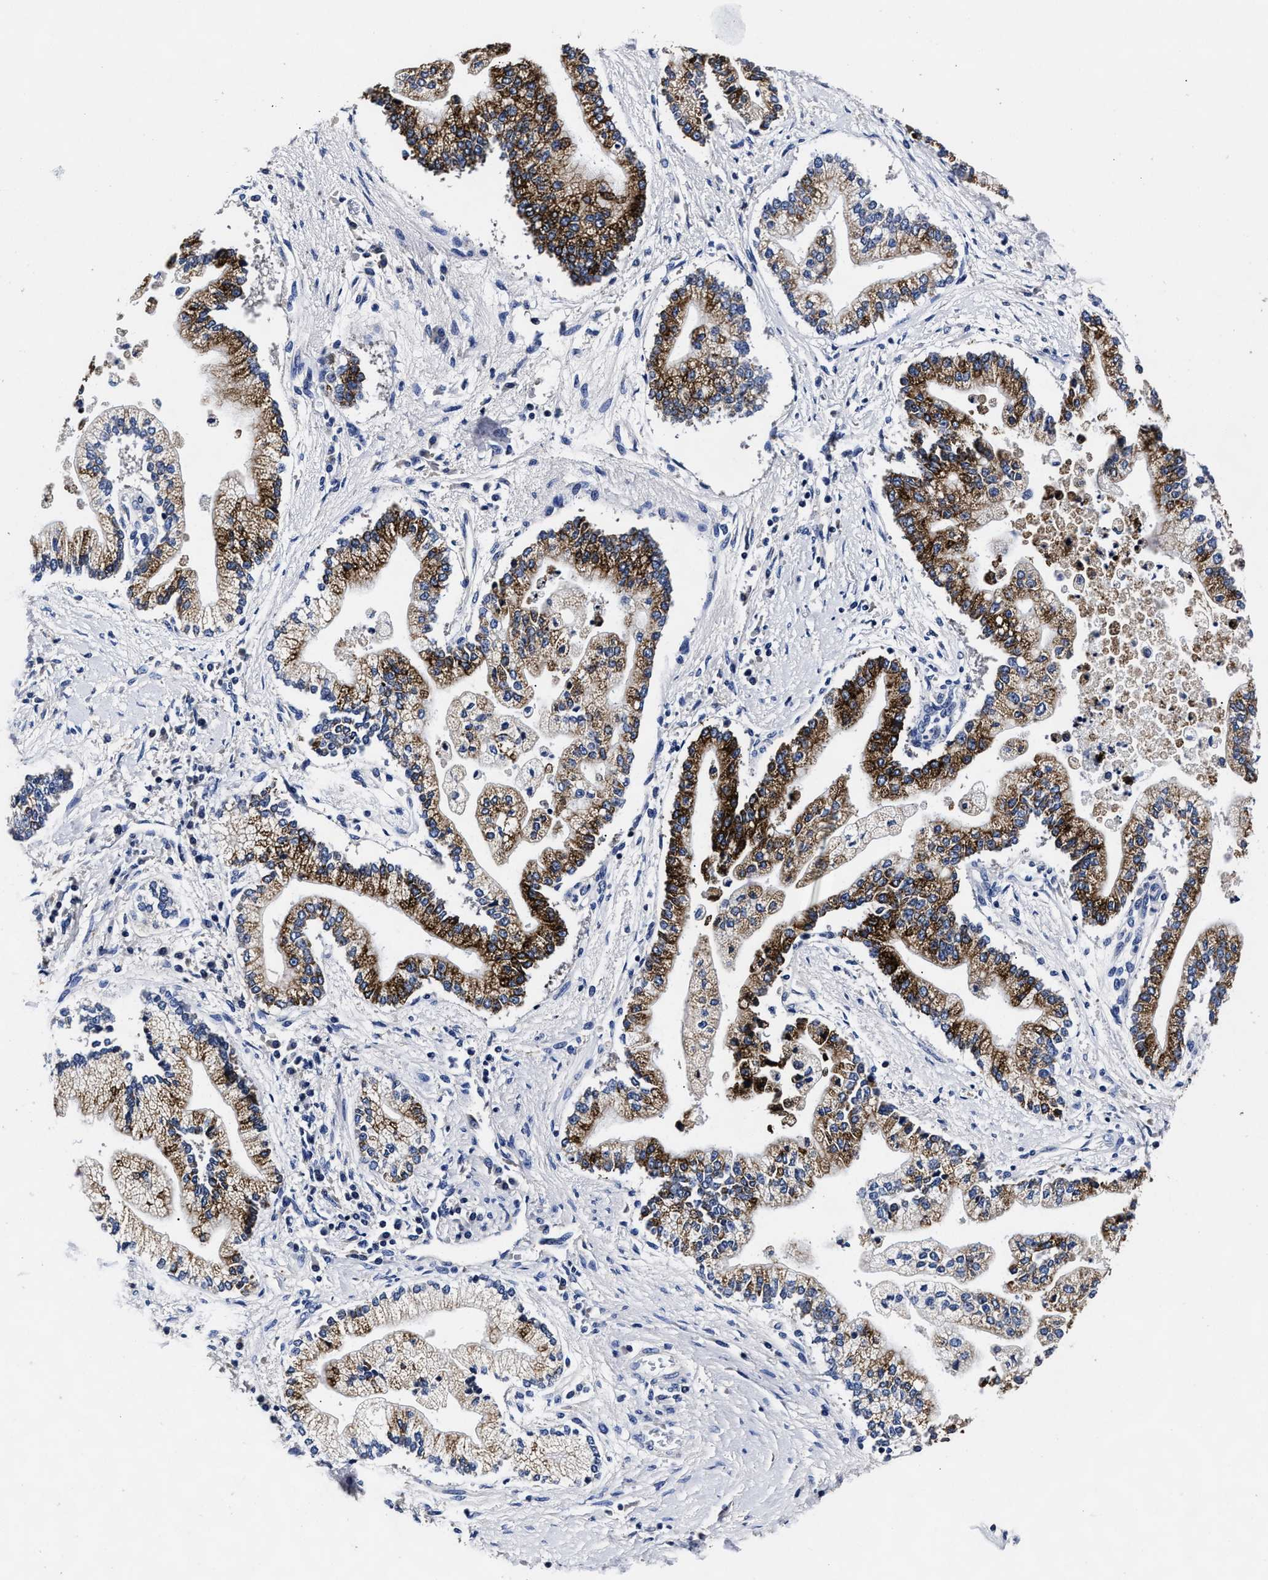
{"staining": {"intensity": "strong", "quantity": "25%-75%", "location": "cytoplasmic/membranous"}, "tissue": "liver cancer", "cell_type": "Tumor cells", "image_type": "cancer", "snomed": [{"axis": "morphology", "description": "Cholangiocarcinoma"}, {"axis": "topography", "description": "Liver"}], "caption": "A micrograph of human liver cholangiocarcinoma stained for a protein displays strong cytoplasmic/membranous brown staining in tumor cells. Using DAB (3,3'-diaminobenzidine) (brown) and hematoxylin (blue) stains, captured at high magnification using brightfield microscopy.", "gene": "OLFML2A", "patient": {"sex": "male", "age": 50}}